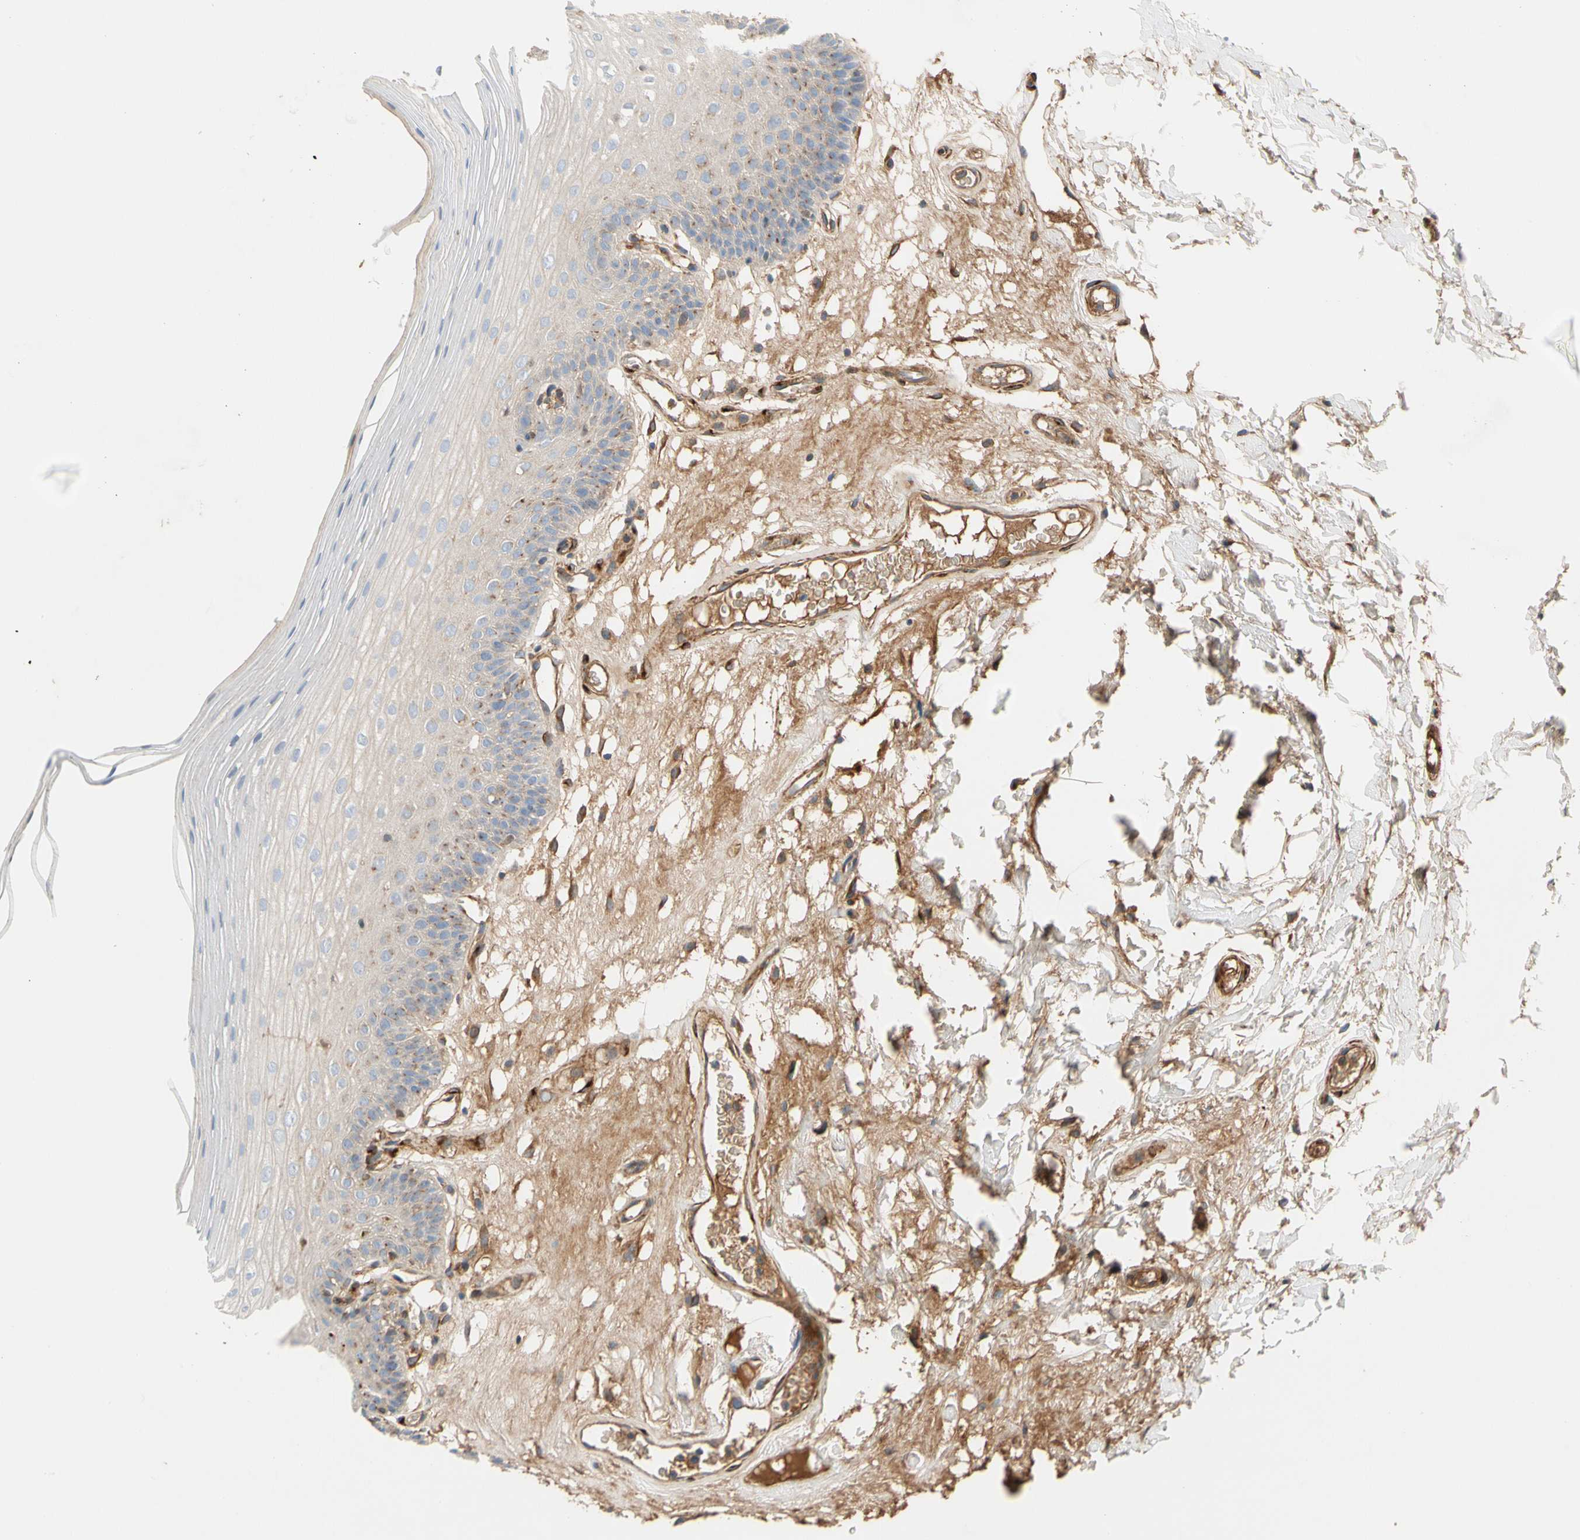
{"staining": {"intensity": "moderate", "quantity": "25%-75%", "location": "cytoplasmic/membranous"}, "tissue": "oral mucosa", "cell_type": "Squamous epithelial cells", "image_type": "normal", "snomed": [{"axis": "morphology", "description": "Normal tissue, NOS"}, {"axis": "morphology", "description": "Squamous cell carcinoma, NOS"}, {"axis": "topography", "description": "Skeletal muscle"}, {"axis": "topography", "description": "Oral tissue"}], "caption": "This photomicrograph shows immunohistochemistry staining of normal oral mucosa, with medium moderate cytoplasmic/membranous positivity in about 25%-75% of squamous epithelial cells.", "gene": "ENTREP3", "patient": {"sex": "male", "age": 71}}